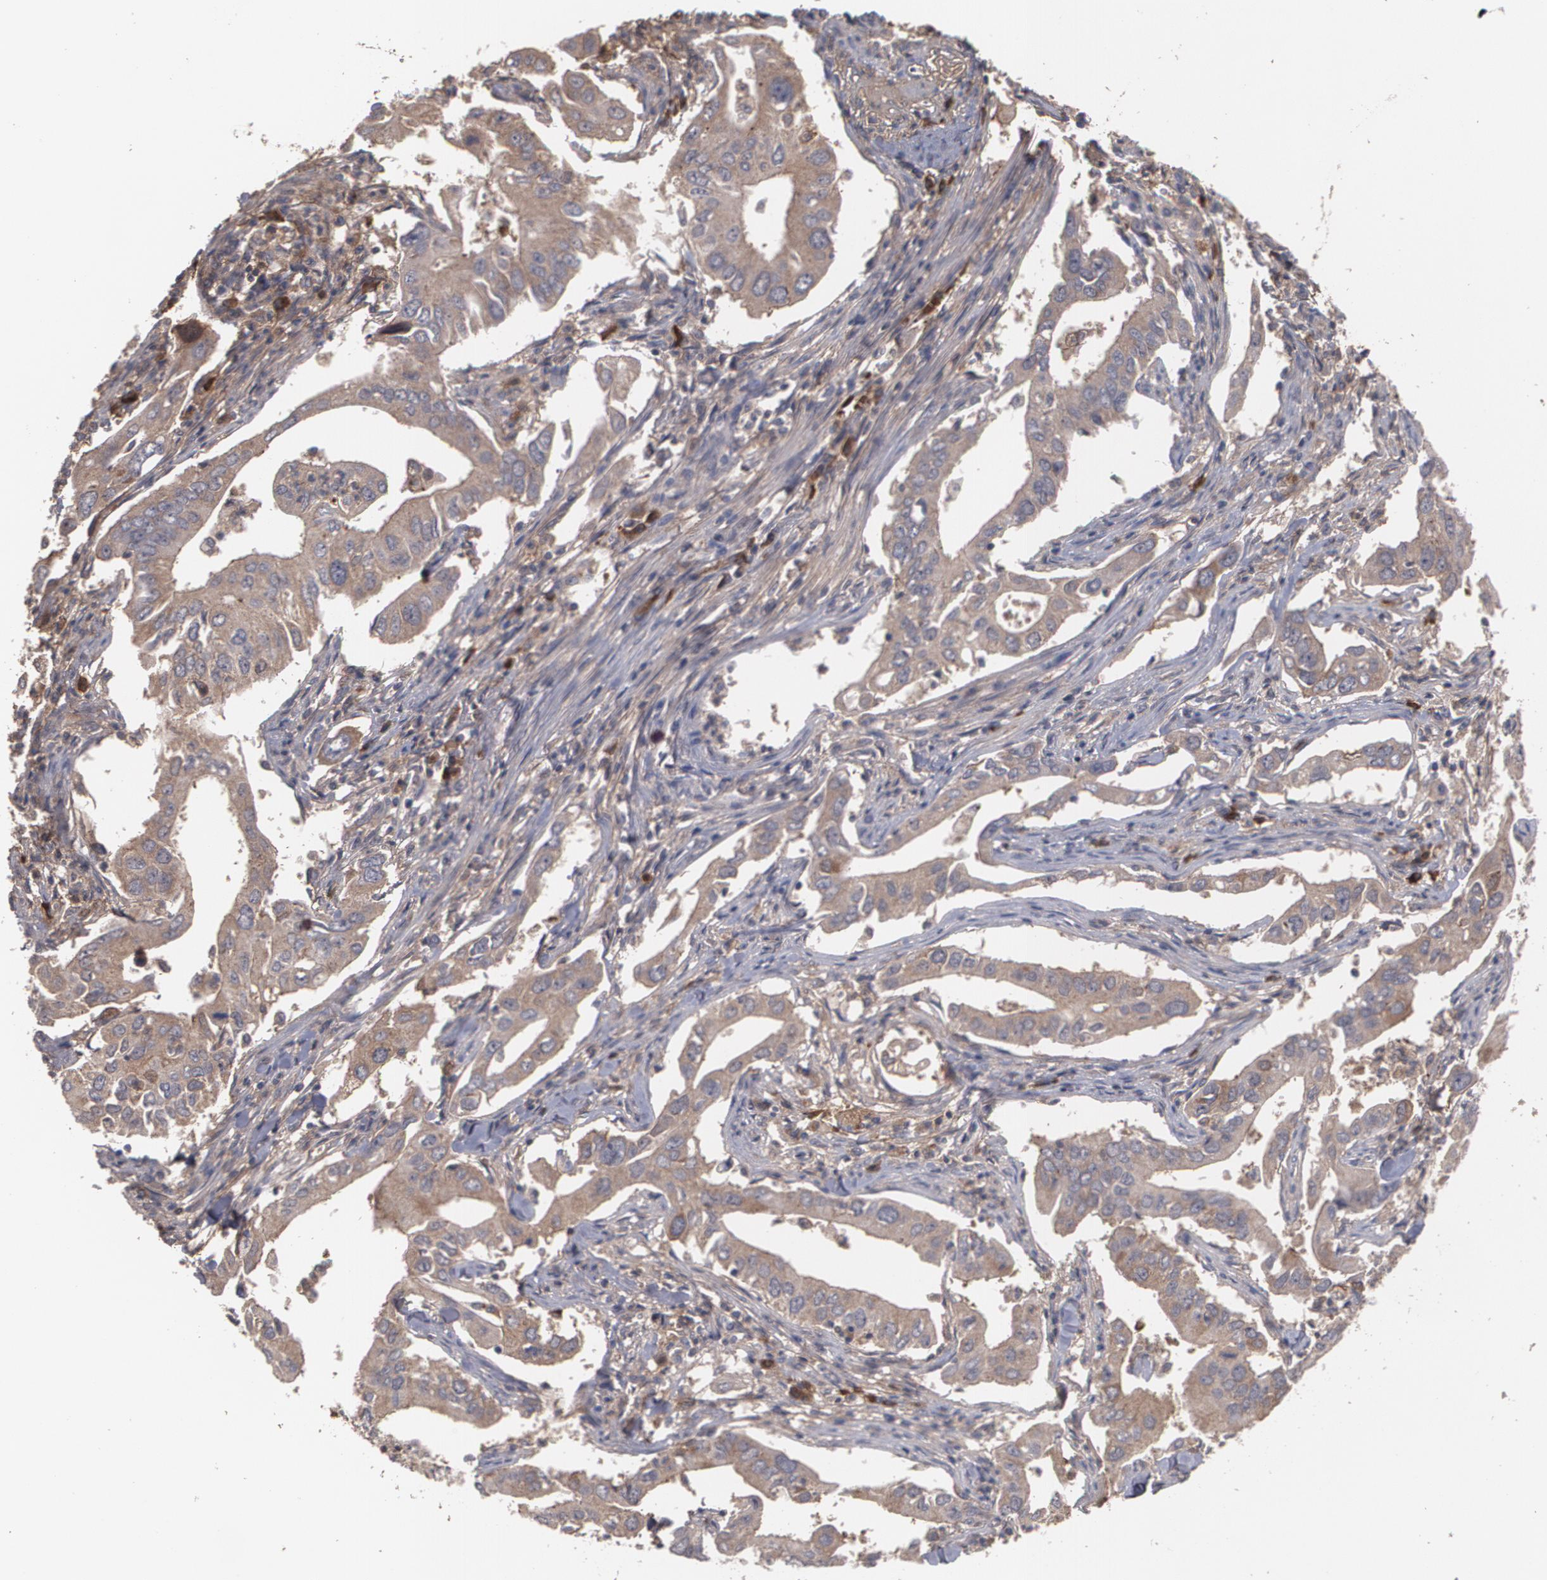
{"staining": {"intensity": "moderate", "quantity": ">75%", "location": "cytoplasmic/membranous"}, "tissue": "lung cancer", "cell_type": "Tumor cells", "image_type": "cancer", "snomed": [{"axis": "morphology", "description": "Adenocarcinoma, NOS"}, {"axis": "topography", "description": "Lung"}], "caption": "Moderate cytoplasmic/membranous protein expression is identified in about >75% of tumor cells in adenocarcinoma (lung). Using DAB (brown) and hematoxylin (blue) stains, captured at high magnification using brightfield microscopy.", "gene": "ARF6", "patient": {"sex": "male", "age": 48}}